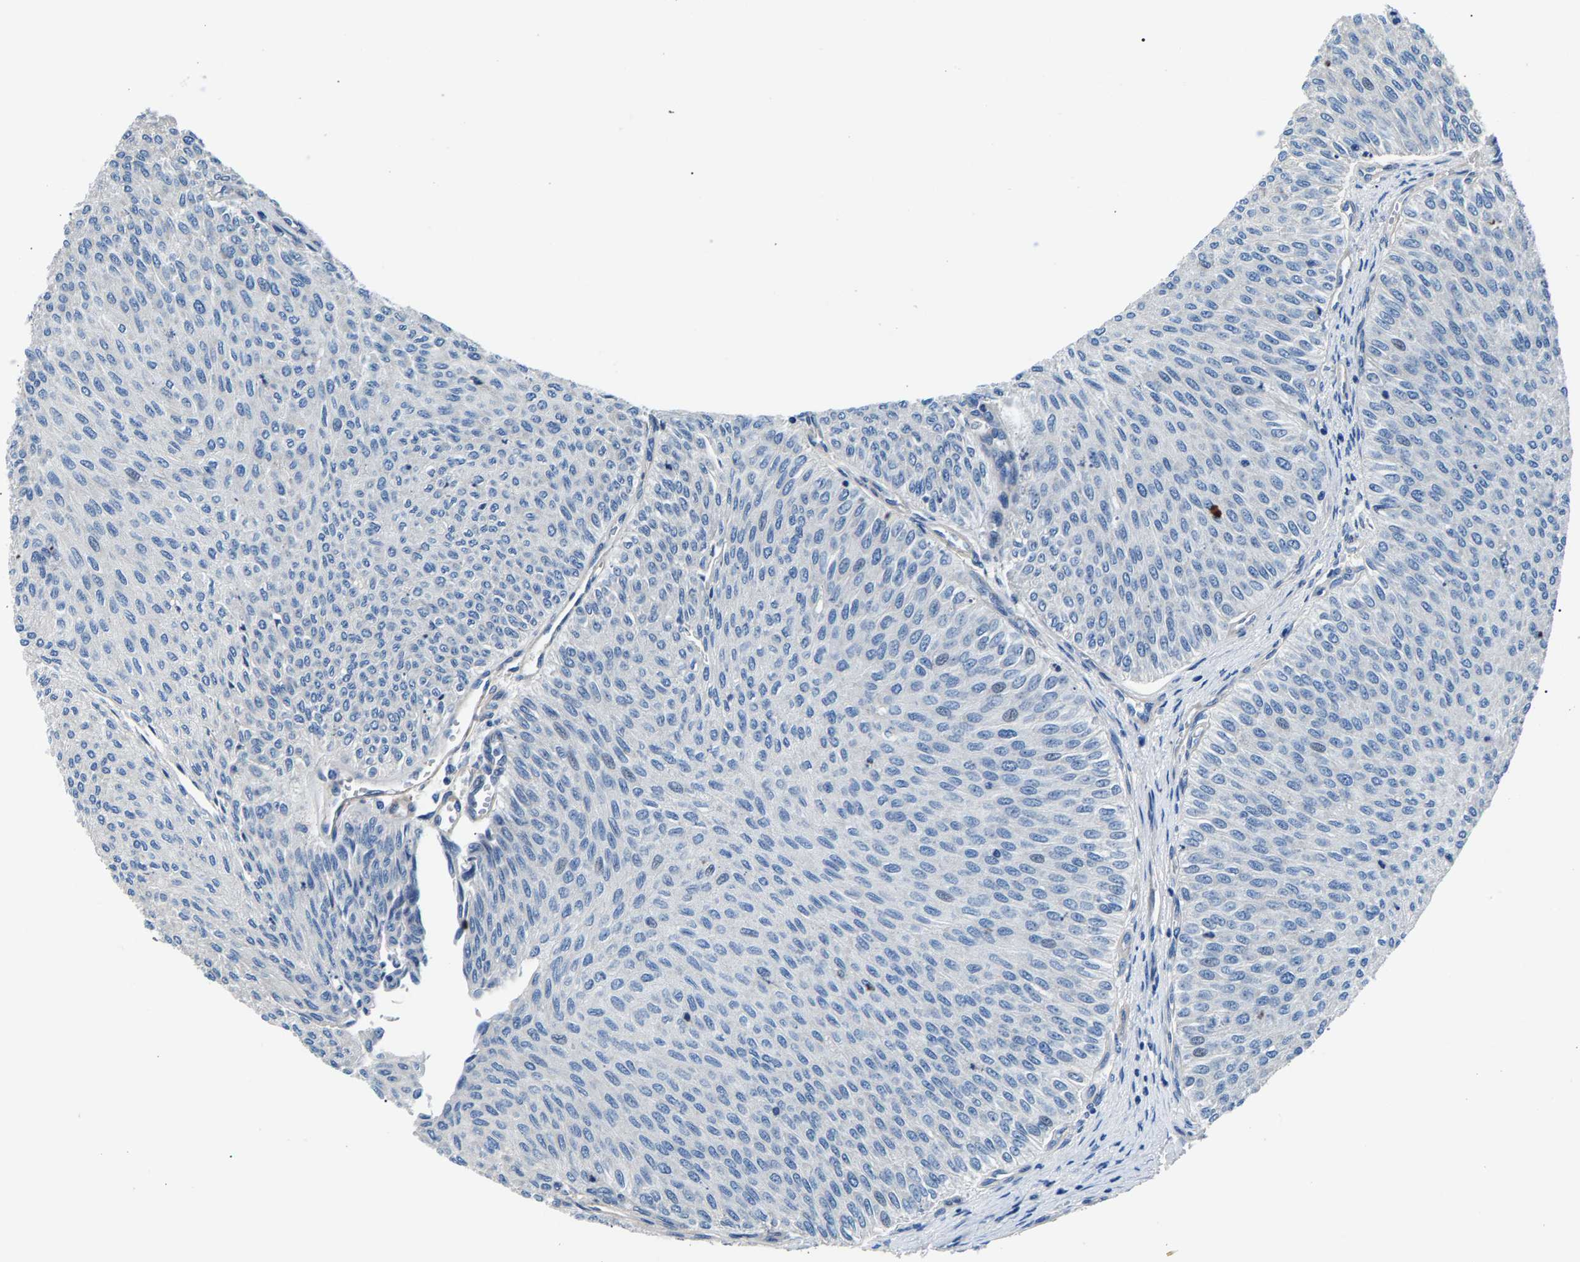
{"staining": {"intensity": "negative", "quantity": "none", "location": "none"}, "tissue": "urothelial cancer", "cell_type": "Tumor cells", "image_type": "cancer", "snomed": [{"axis": "morphology", "description": "Urothelial carcinoma, Low grade"}, {"axis": "topography", "description": "Urinary bladder"}], "caption": "Human low-grade urothelial carcinoma stained for a protein using immunohistochemistry (IHC) displays no positivity in tumor cells.", "gene": "CDRT4", "patient": {"sex": "male", "age": 78}}